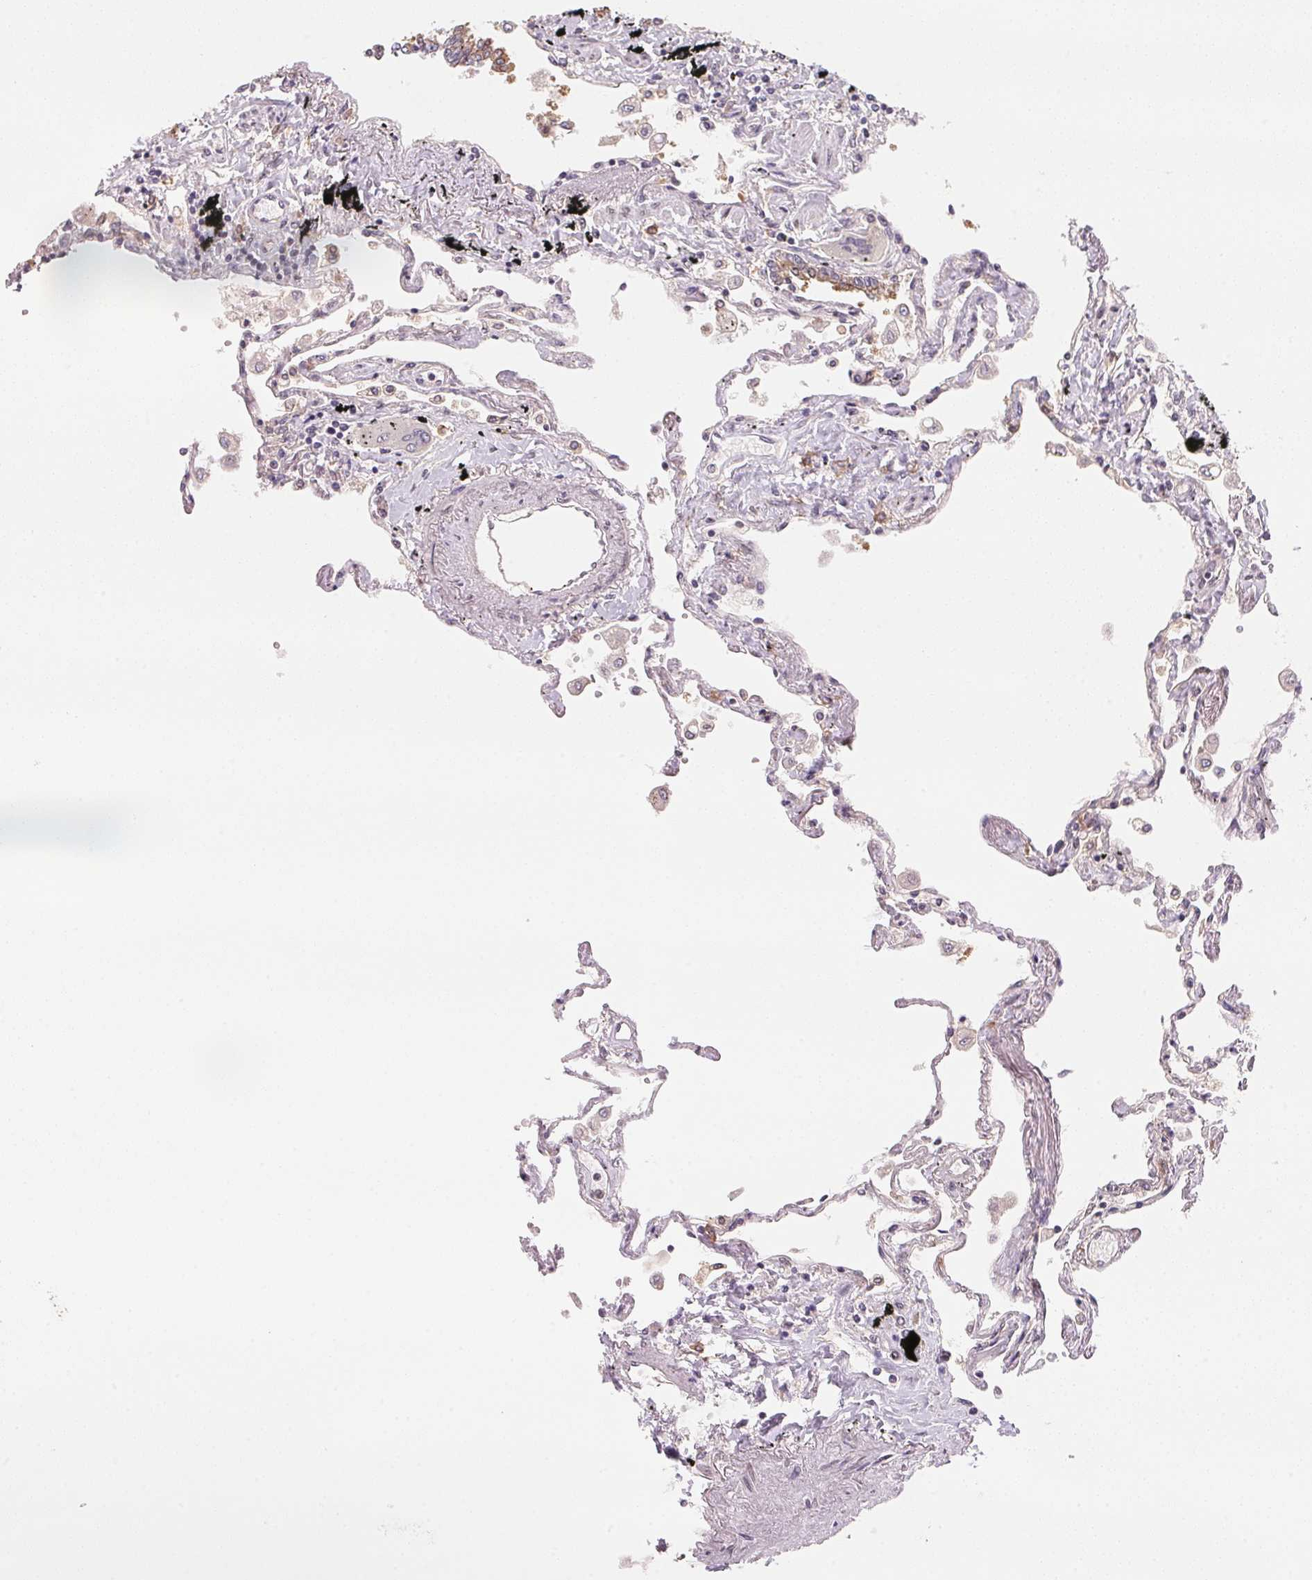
{"staining": {"intensity": "moderate", "quantity": "25%-75%", "location": "cytoplasmic/membranous"}, "tissue": "lung", "cell_type": "Alveolar cells", "image_type": "normal", "snomed": [{"axis": "morphology", "description": "Normal tissue, NOS"}, {"axis": "morphology", "description": "Adenocarcinoma, NOS"}, {"axis": "topography", "description": "Cartilage tissue"}, {"axis": "topography", "description": "Lung"}], "caption": "IHC photomicrograph of benign human lung stained for a protein (brown), which demonstrates medium levels of moderate cytoplasmic/membranous staining in about 25%-75% of alveolar cells.", "gene": "EI24", "patient": {"sex": "female", "age": 67}}